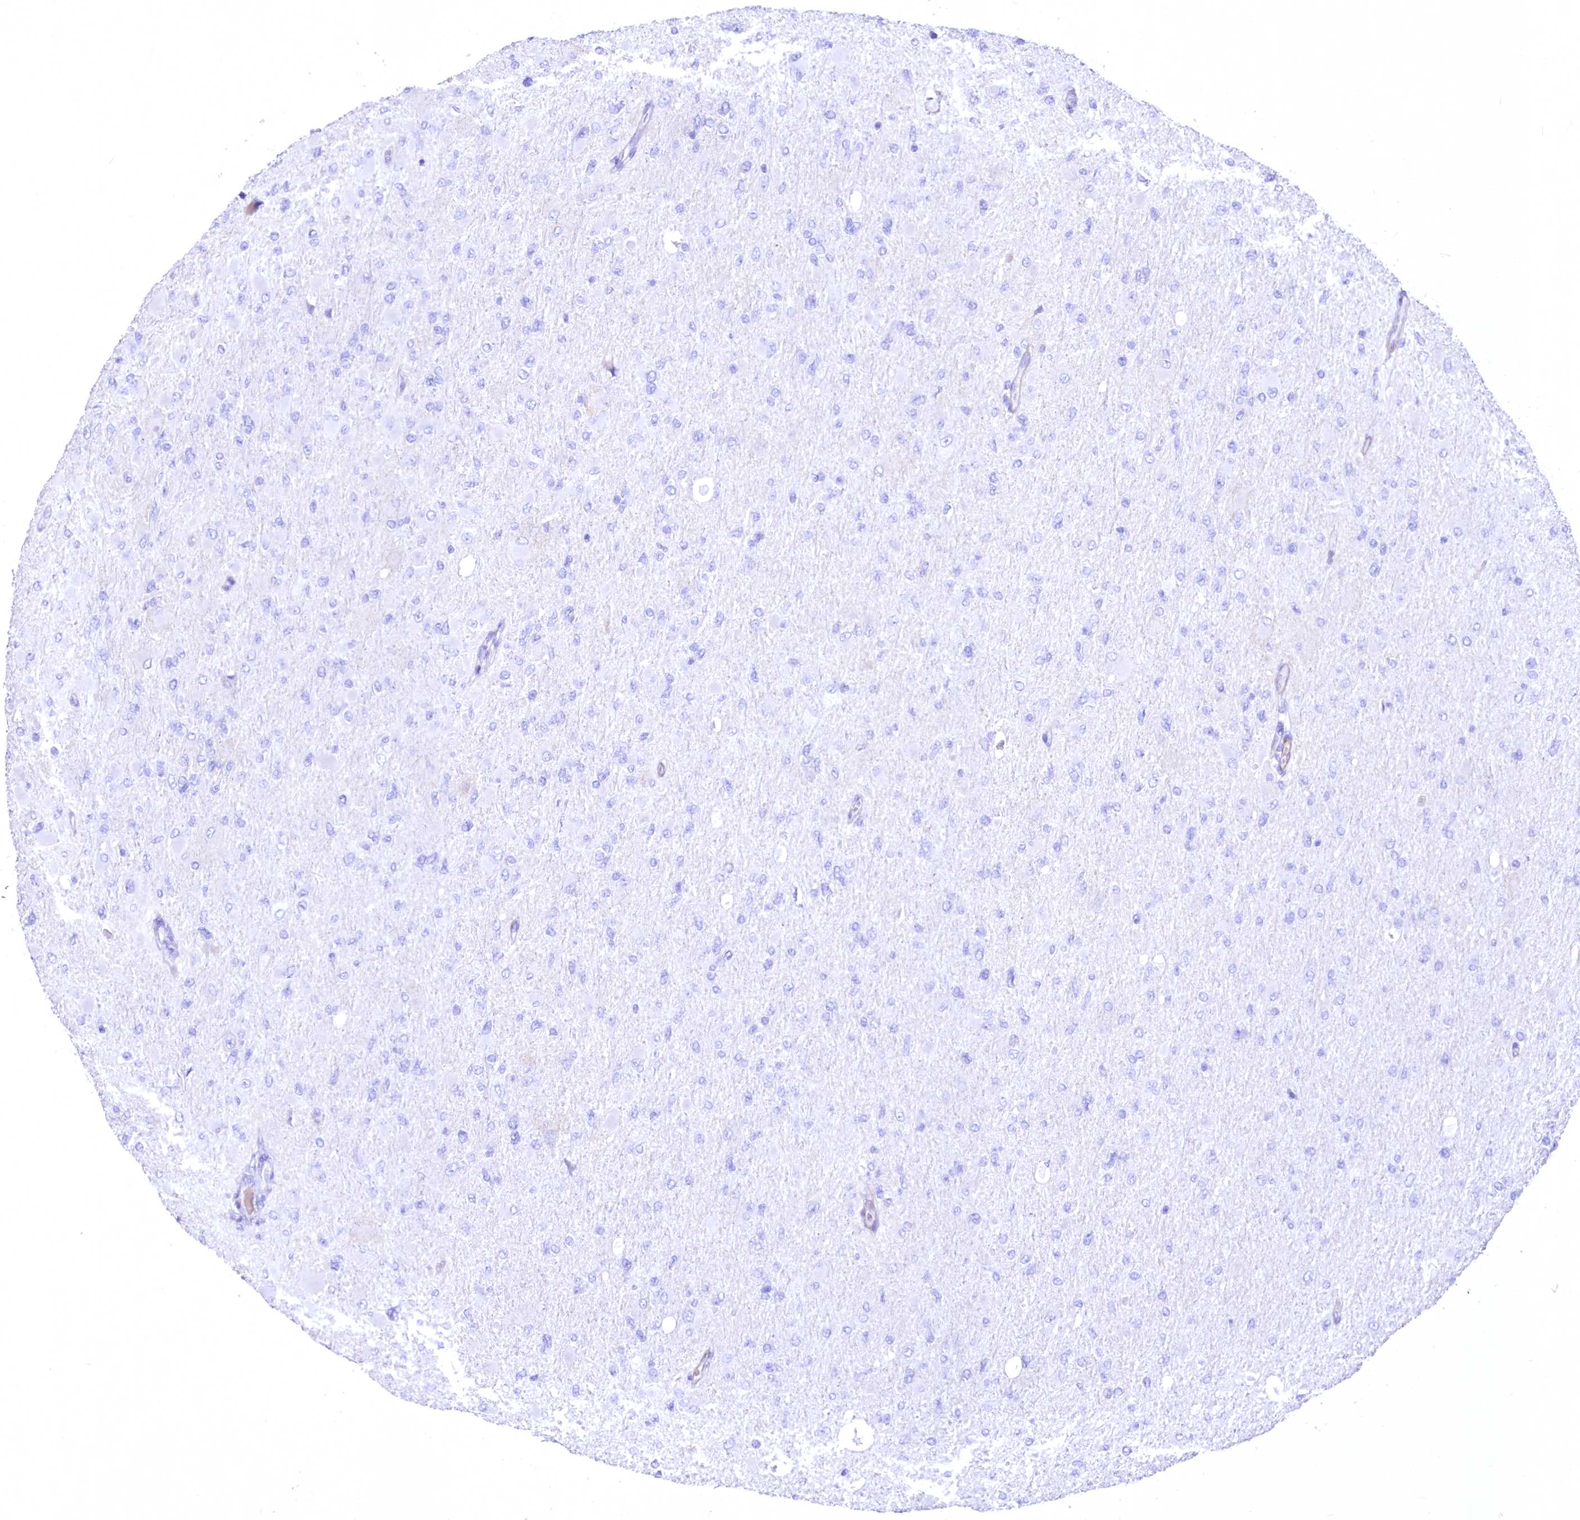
{"staining": {"intensity": "negative", "quantity": "none", "location": "none"}, "tissue": "glioma", "cell_type": "Tumor cells", "image_type": "cancer", "snomed": [{"axis": "morphology", "description": "Glioma, malignant, High grade"}, {"axis": "topography", "description": "Cerebral cortex"}], "caption": "Malignant high-grade glioma was stained to show a protein in brown. There is no significant staining in tumor cells.", "gene": "WDR74", "patient": {"sex": "female", "age": 36}}